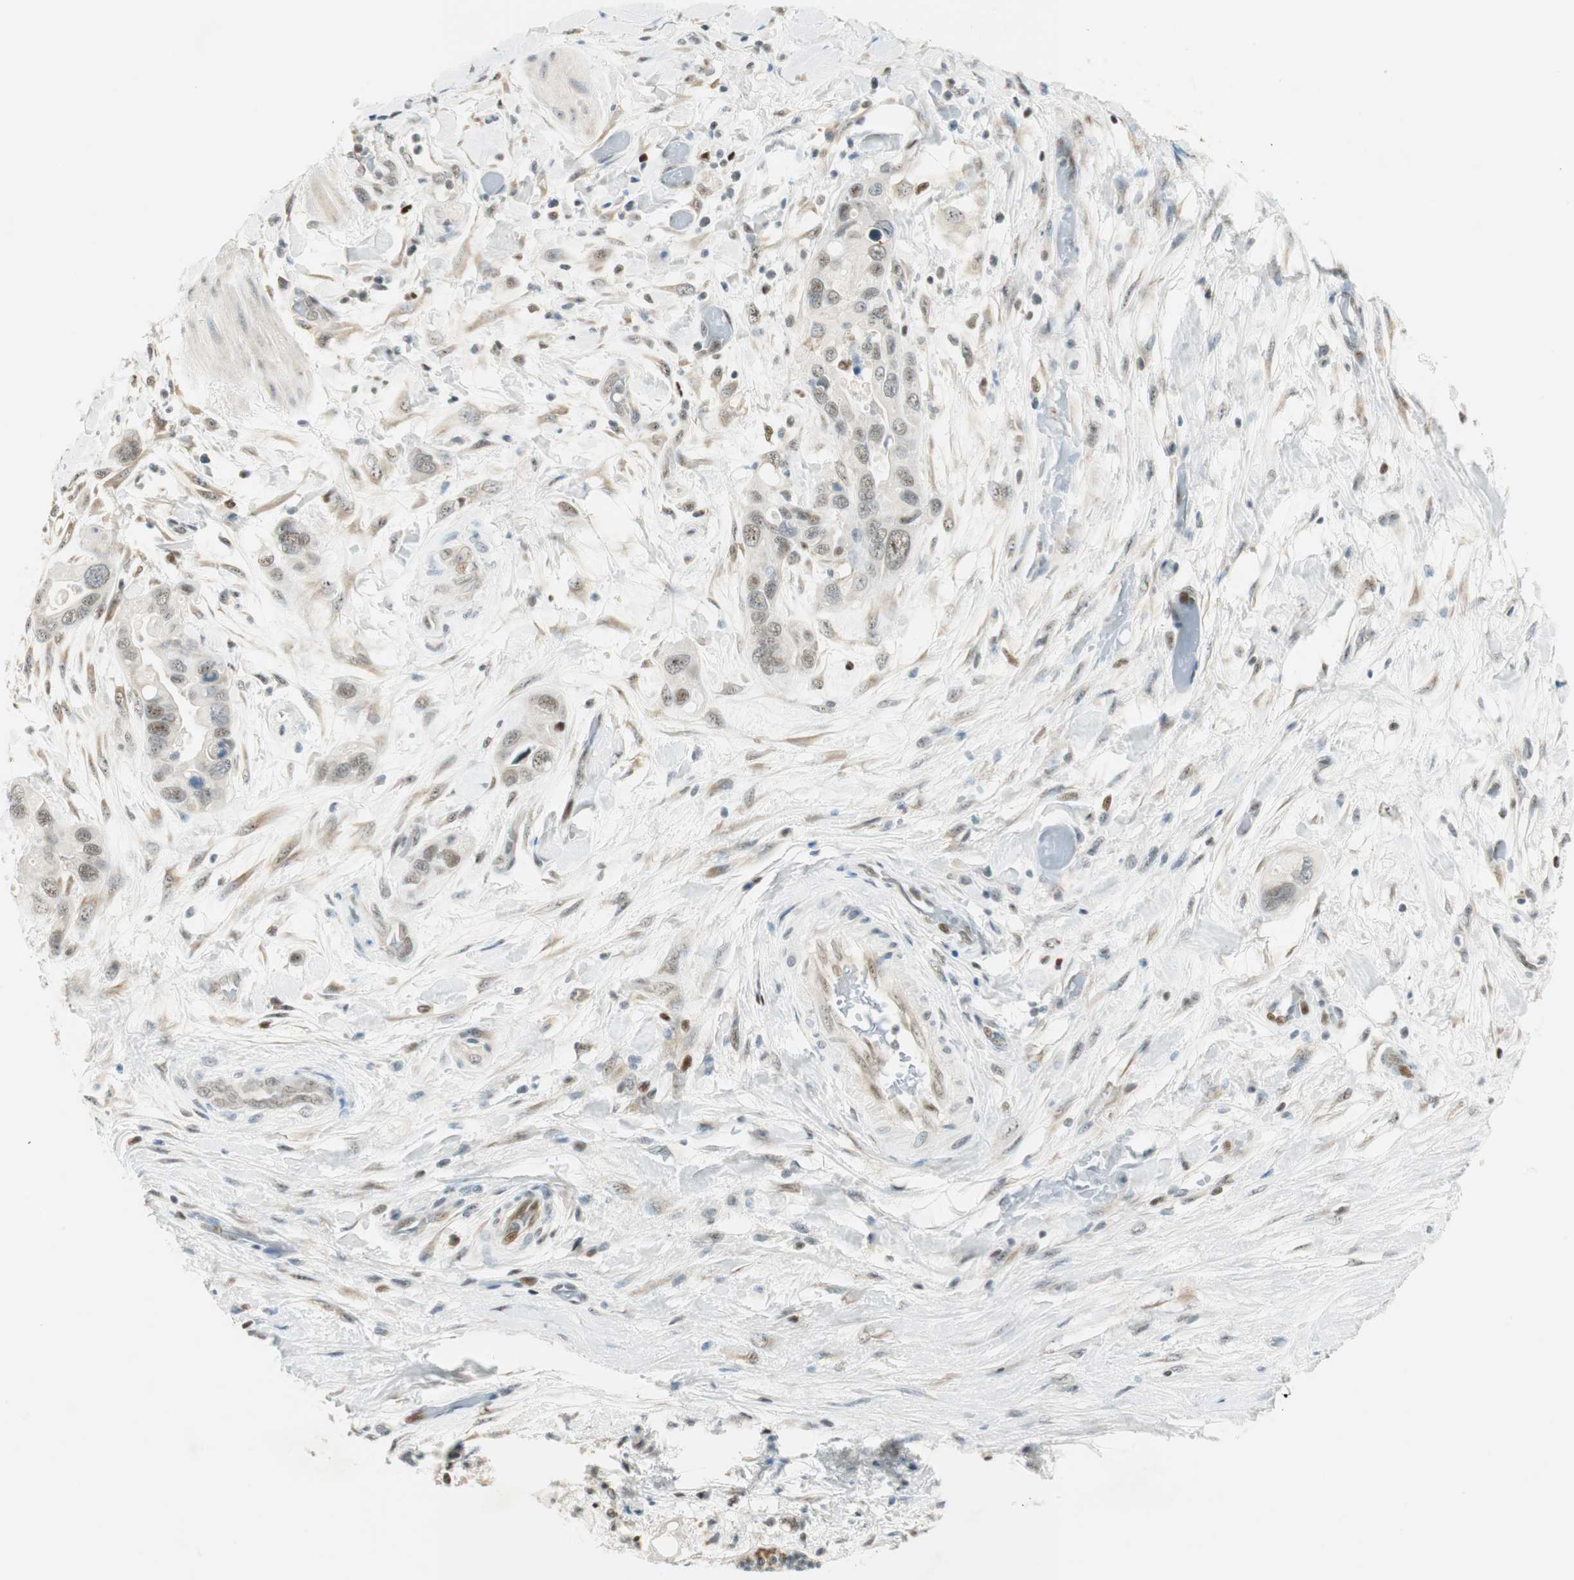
{"staining": {"intensity": "weak", "quantity": "<25%", "location": "nuclear"}, "tissue": "pancreatic cancer", "cell_type": "Tumor cells", "image_type": "cancer", "snomed": [{"axis": "morphology", "description": "Adenocarcinoma, NOS"}, {"axis": "topography", "description": "Pancreas"}], "caption": "Tumor cells are negative for protein expression in human pancreatic adenocarcinoma. The staining was performed using DAB to visualize the protein expression in brown, while the nuclei were stained in blue with hematoxylin (Magnification: 20x).", "gene": "MSX2", "patient": {"sex": "female", "age": 77}}